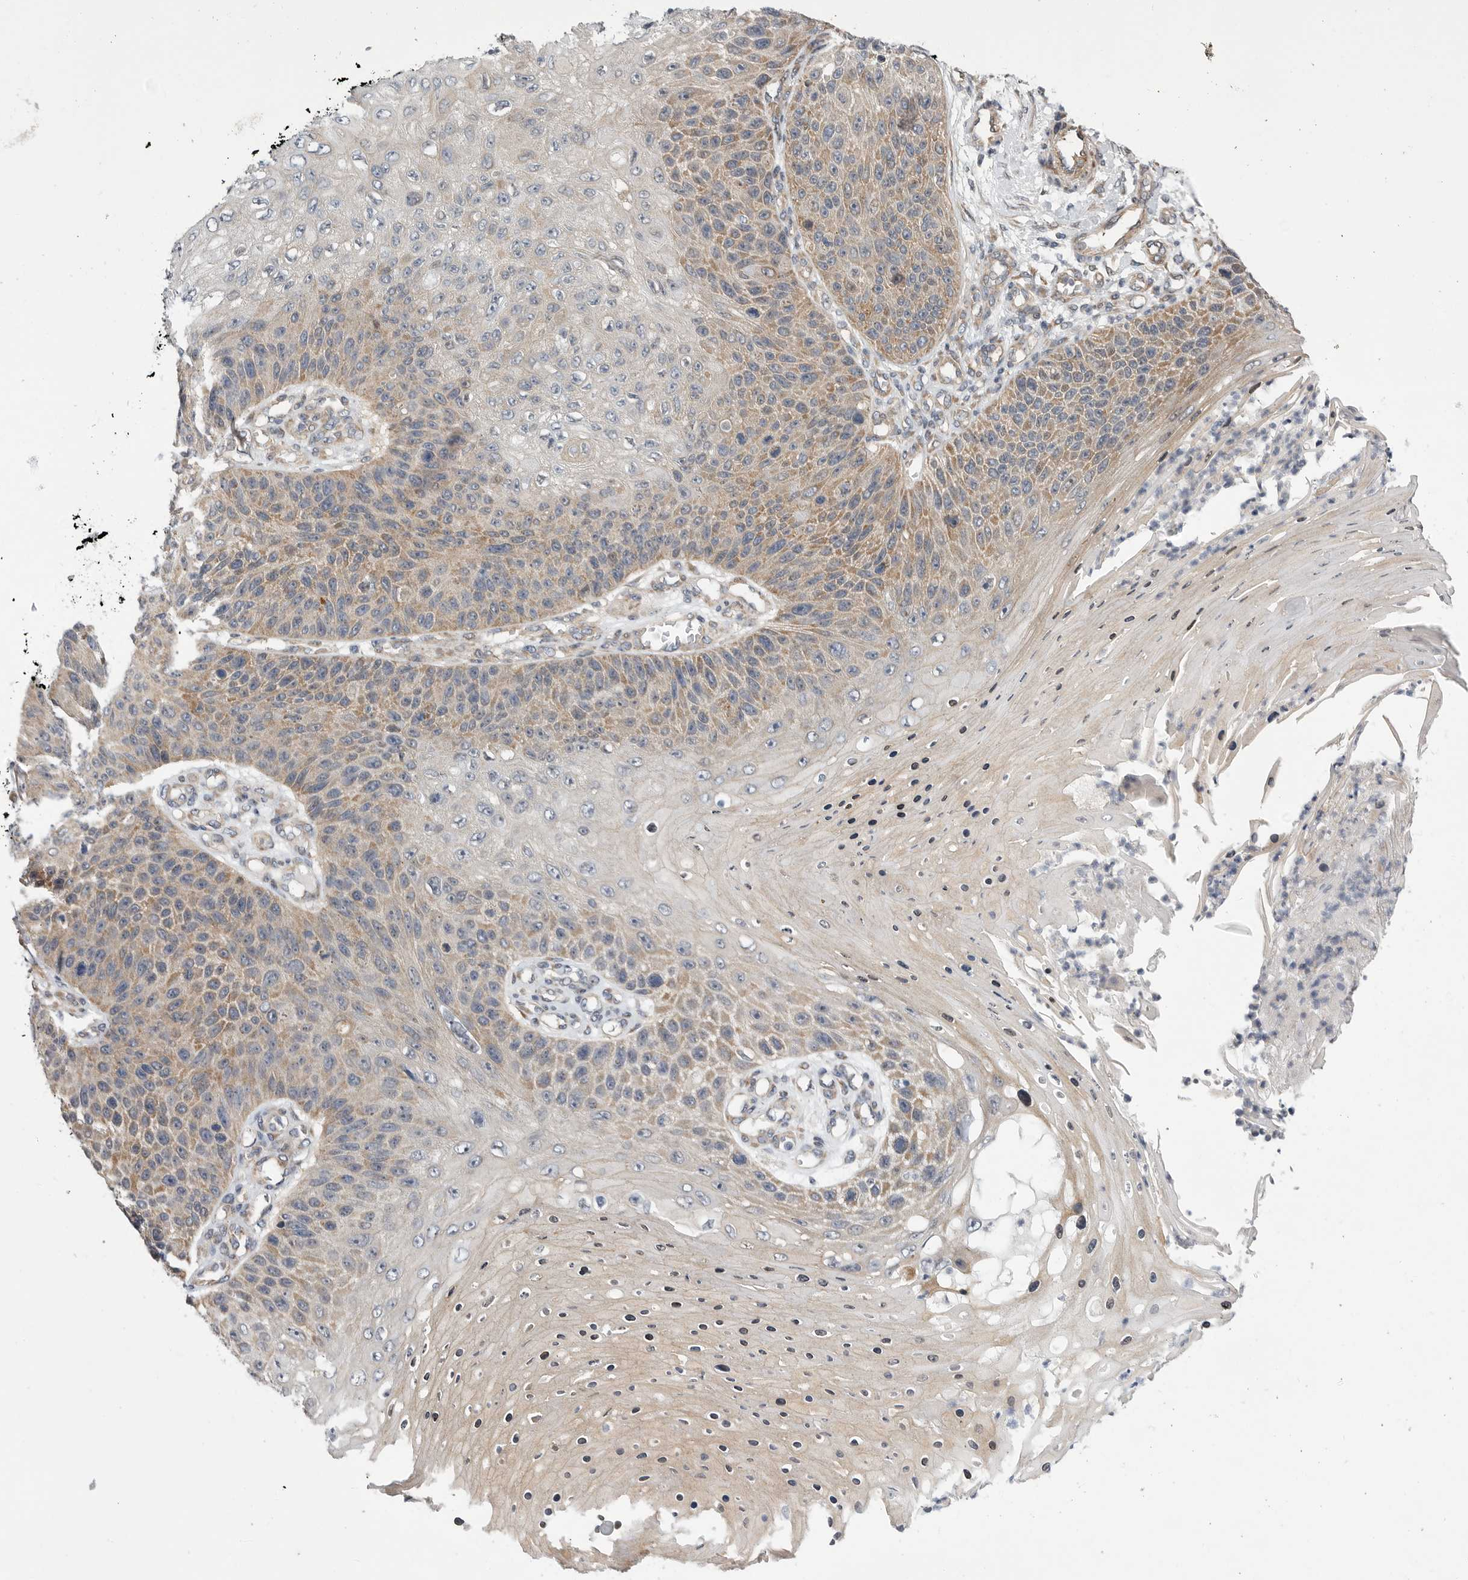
{"staining": {"intensity": "moderate", "quantity": ">75%", "location": "cytoplasmic/membranous"}, "tissue": "skin cancer", "cell_type": "Tumor cells", "image_type": "cancer", "snomed": [{"axis": "morphology", "description": "Squamous cell carcinoma, NOS"}, {"axis": "topography", "description": "Skin"}], "caption": "Immunohistochemistry (IHC) staining of skin squamous cell carcinoma, which reveals medium levels of moderate cytoplasmic/membranous expression in about >75% of tumor cells indicating moderate cytoplasmic/membranous protein positivity. The staining was performed using DAB (3,3'-diaminobenzidine) (brown) for protein detection and nuclei were counterstained in hematoxylin (blue).", "gene": "FBXO43", "patient": {"sex": "female", "age": 88}}